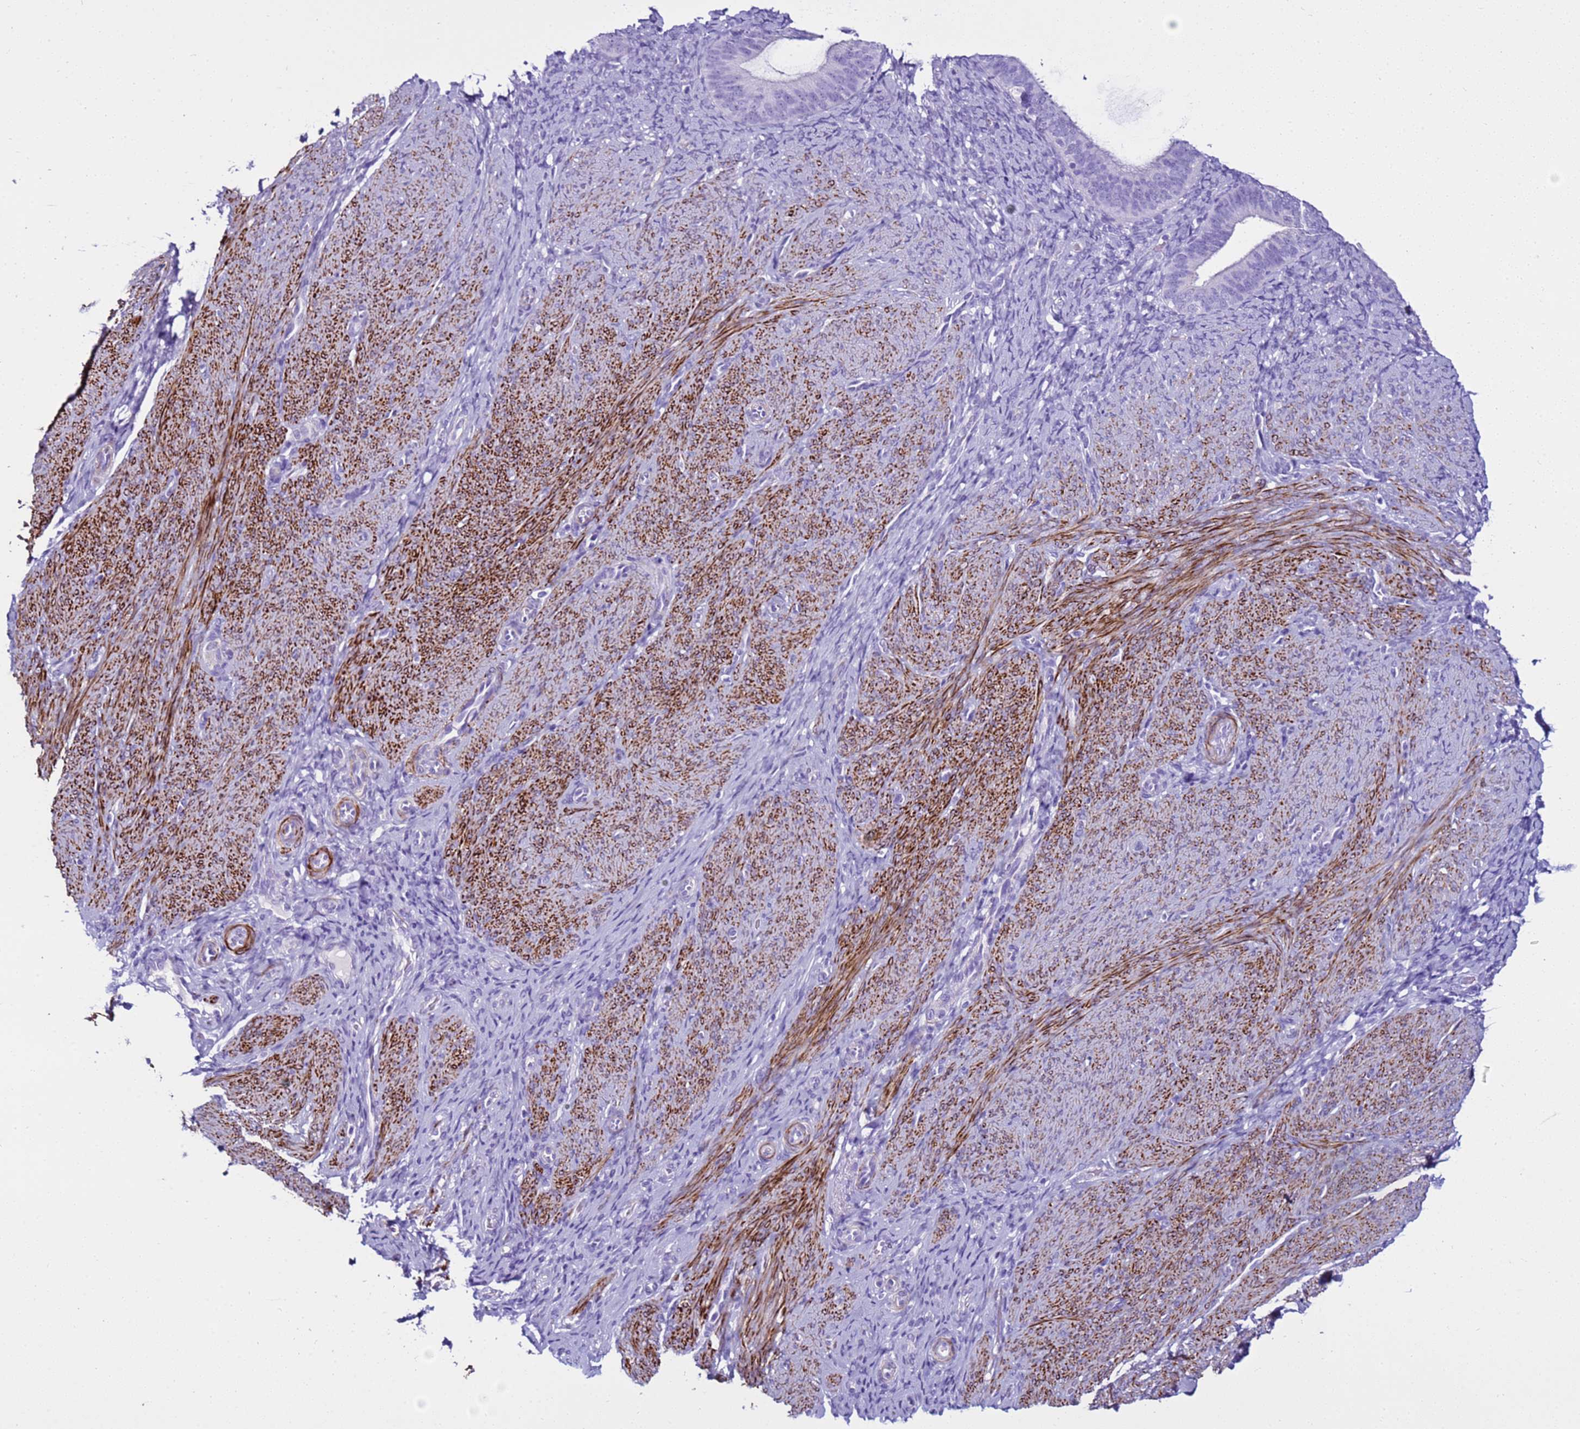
{"staining": {"intensity": "negative", "quantity": "none", "location": "none"}, "tissue": "endometrium", "cell_type": "Cells in endometrial stroma", "image_type": "normal", "snomed": [{"axis": "morphology", "description": "Normal tissue, NOS"}, {"axis": "topography", "description": "Endometrium"}], "caption": "The histopathology image displays no staining of cells in endometrial stroma in normal endometrium.", "gene": "LCMT1", "patient": {"sex": "female", "age": 65}}